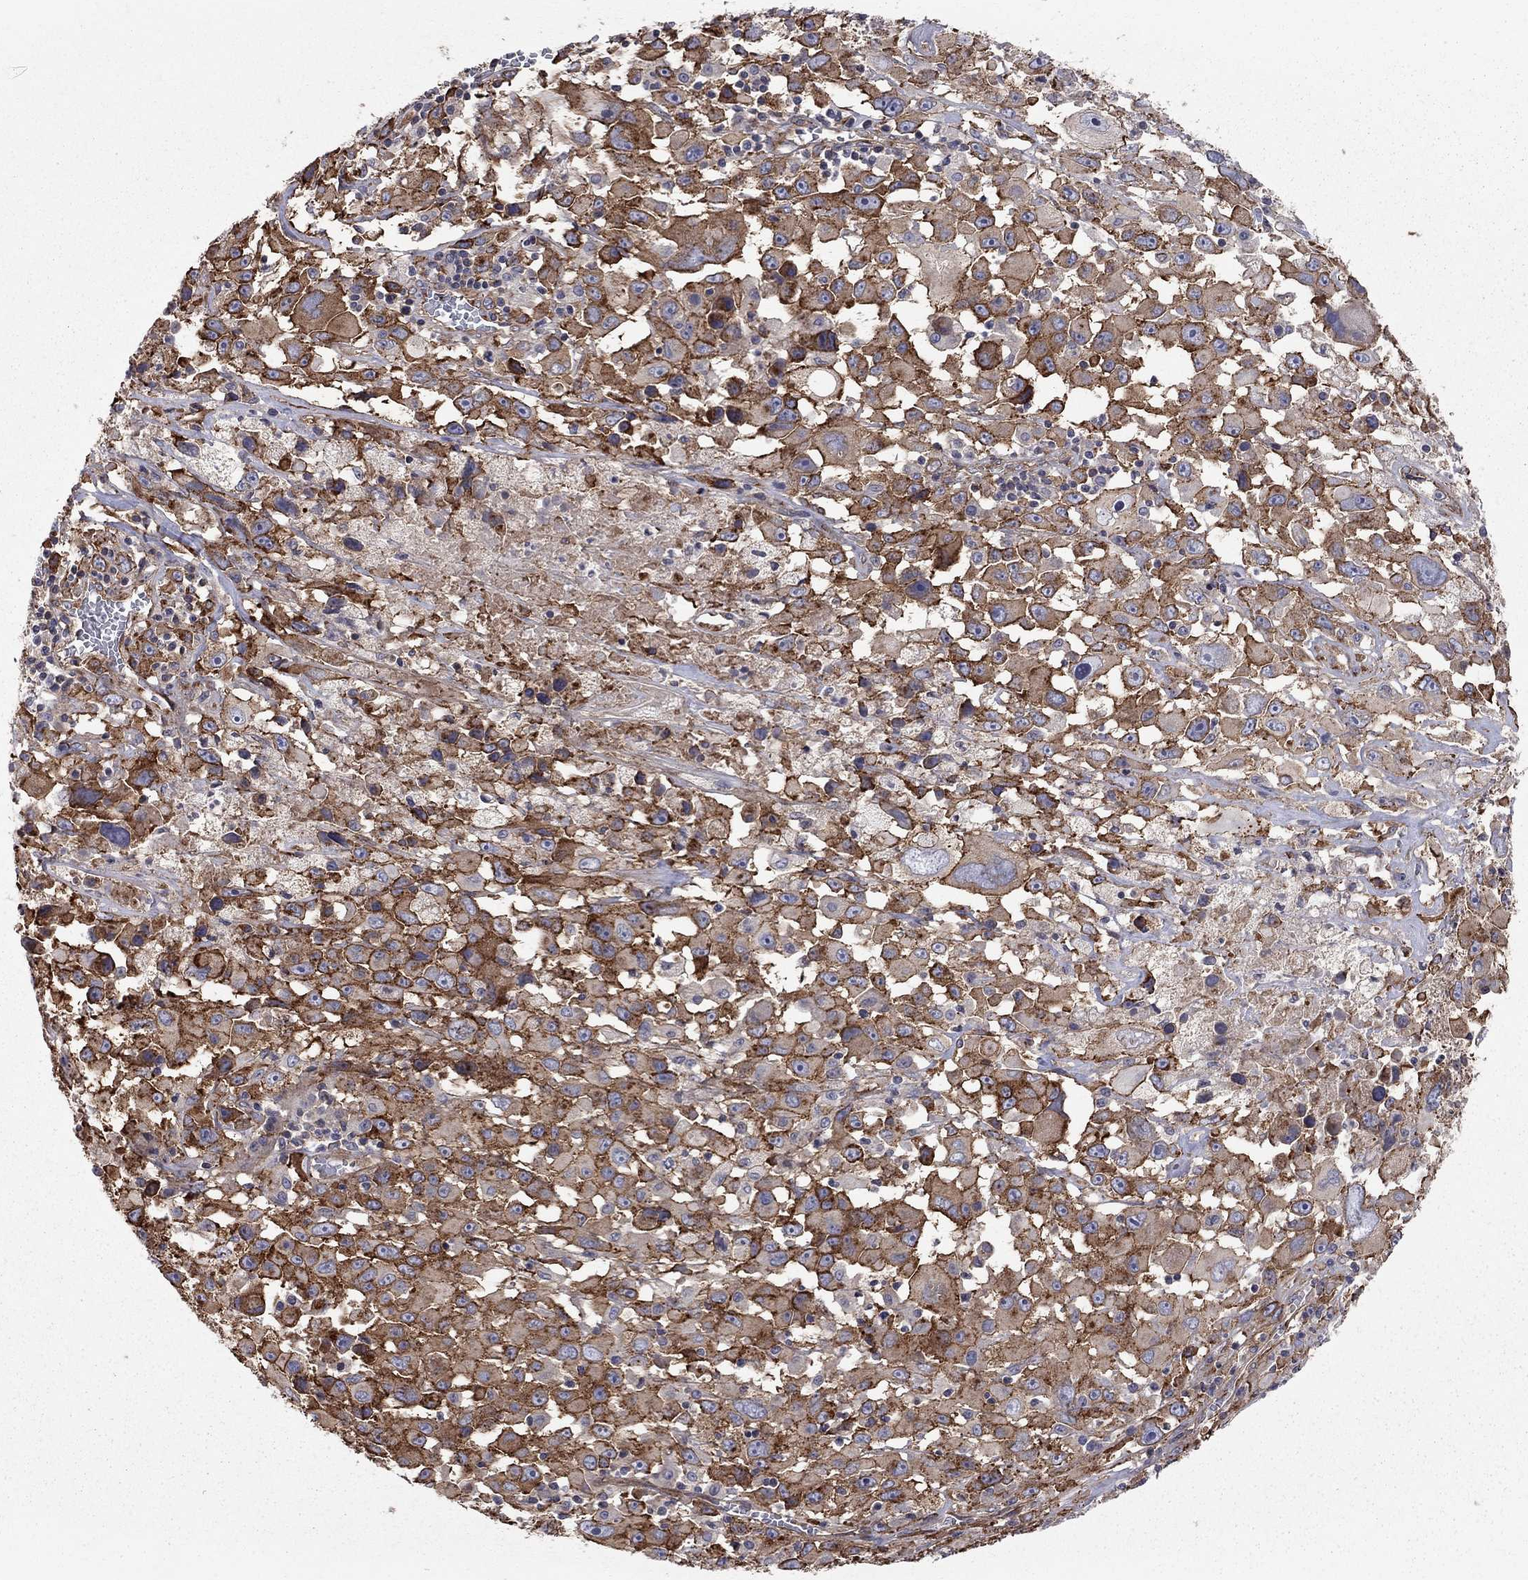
{"staining": {"intensity": "strong", "quantity": "25%-75%", "location": "cytoplasmic/membranous"}, "tissue": "melanoma", "cell_type": "Tumor cells", "image_type": "cancer", "snomed": [{"axis": "morphology", "description": "Malignant melanoma, Metastatic site"}, {"axis": "topography", "description": "Lymph node"}], "caption": "Immunohistochemistry (IHC) staining of malignant melanoma (metastatic site), which displays high levels of strong cytoplasmic/membranous expression in approximately 25%-75% of tumor cells indicating strong cytoplasmic/membranous protein positivity. The staining was performed using DAB (brown) for protein detection and nuclei were counterstained in hematoxylin (blue).", "gene": "RASEF", "patient": {"sex": "male", "age": 50}}